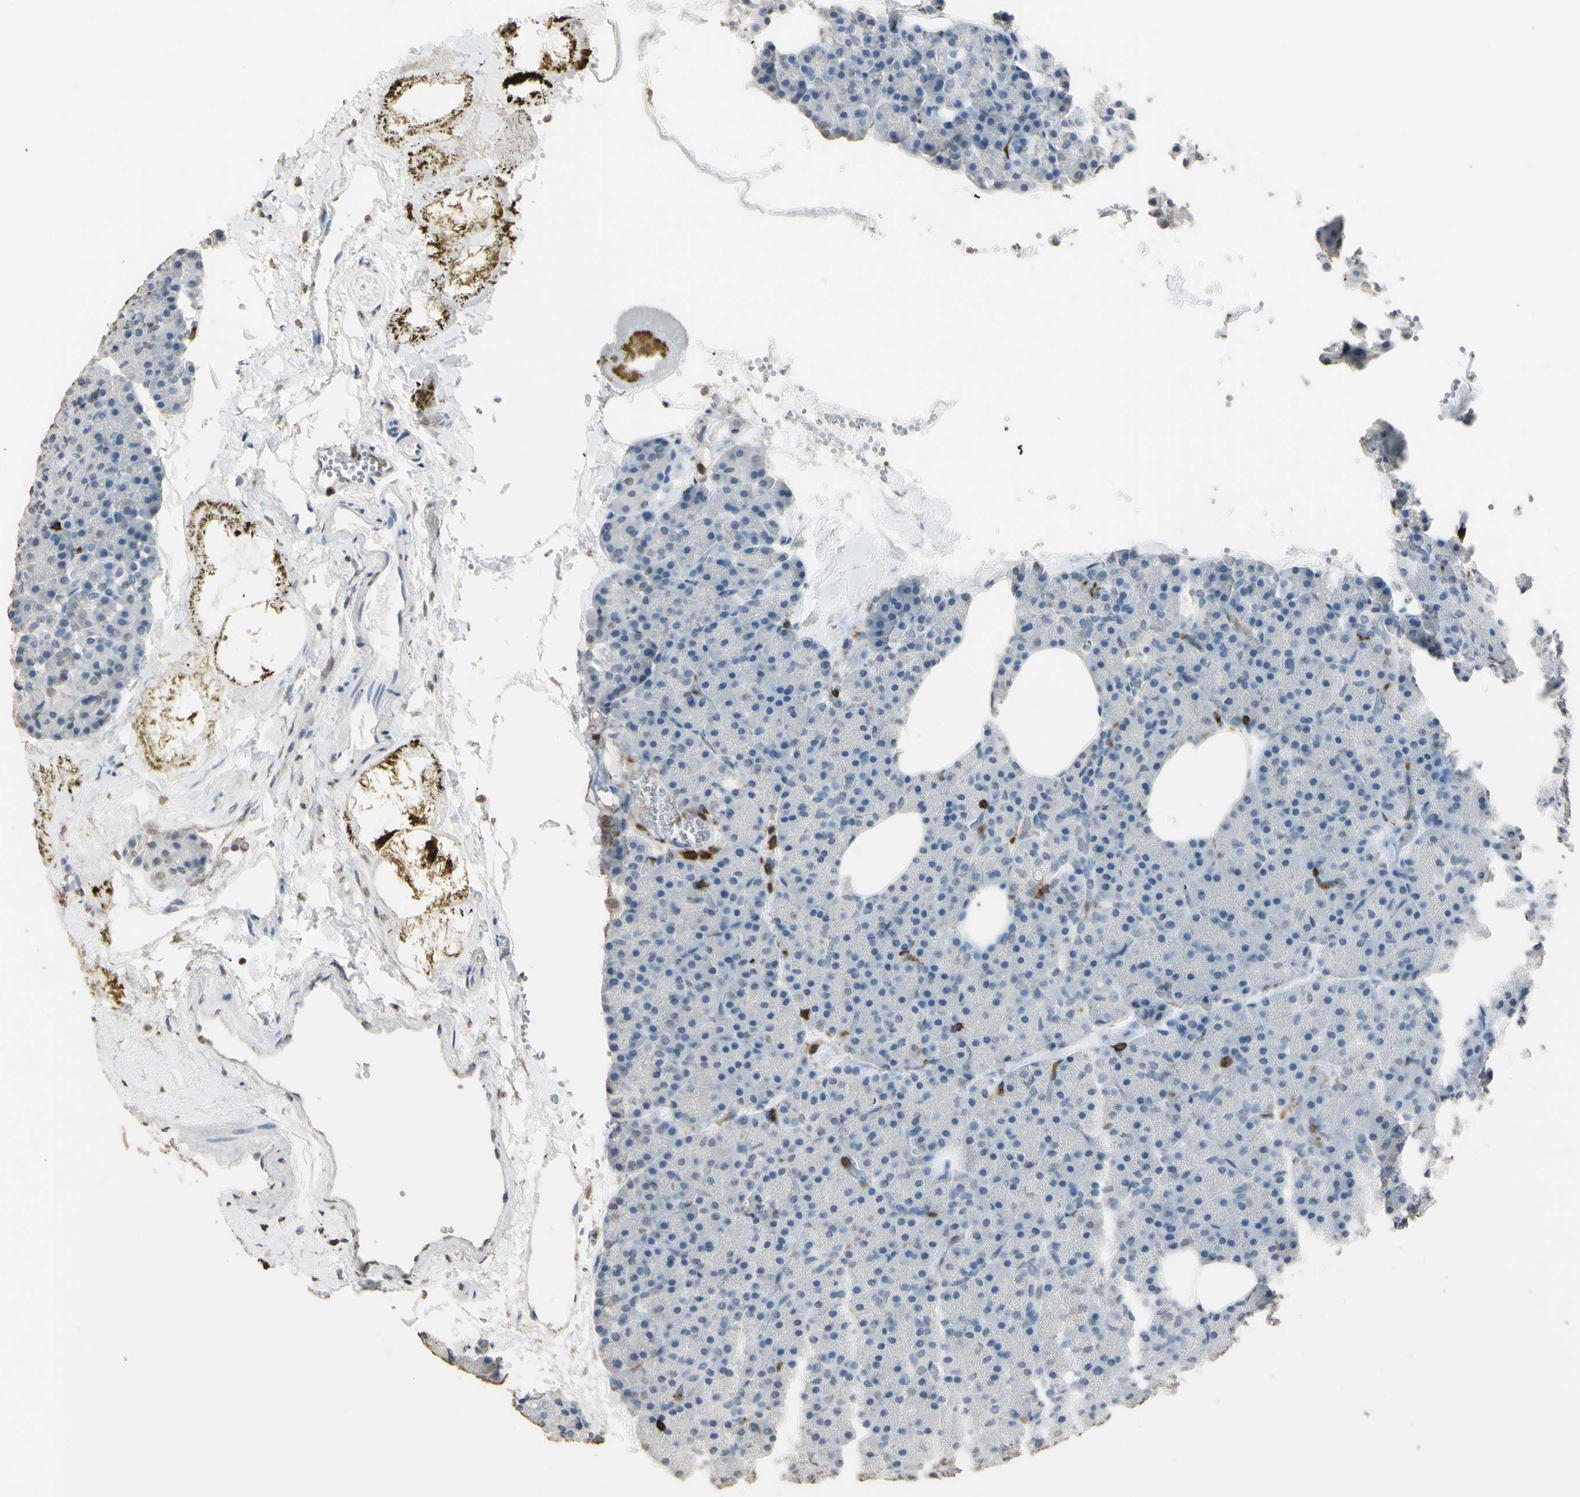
{"staining": {"intensity": "negative", "quantity": "none", "location": "none"}, "tissue": "pancreas", "cell_type": "Exocrine glandular cells", "image_type": "normal", "snomed": [{"axis": "morphology", "description": "Normal tissue, NOS"}, {"axis": "topography", "description": "Pancreas"}], "caption": "DAB immunohistochemical staining of normal human pancreas shows no significant positivity in exocrine glandular cells.", "gene": "PSTPIP1", "patient": {"sex": "female", "age": 35}}